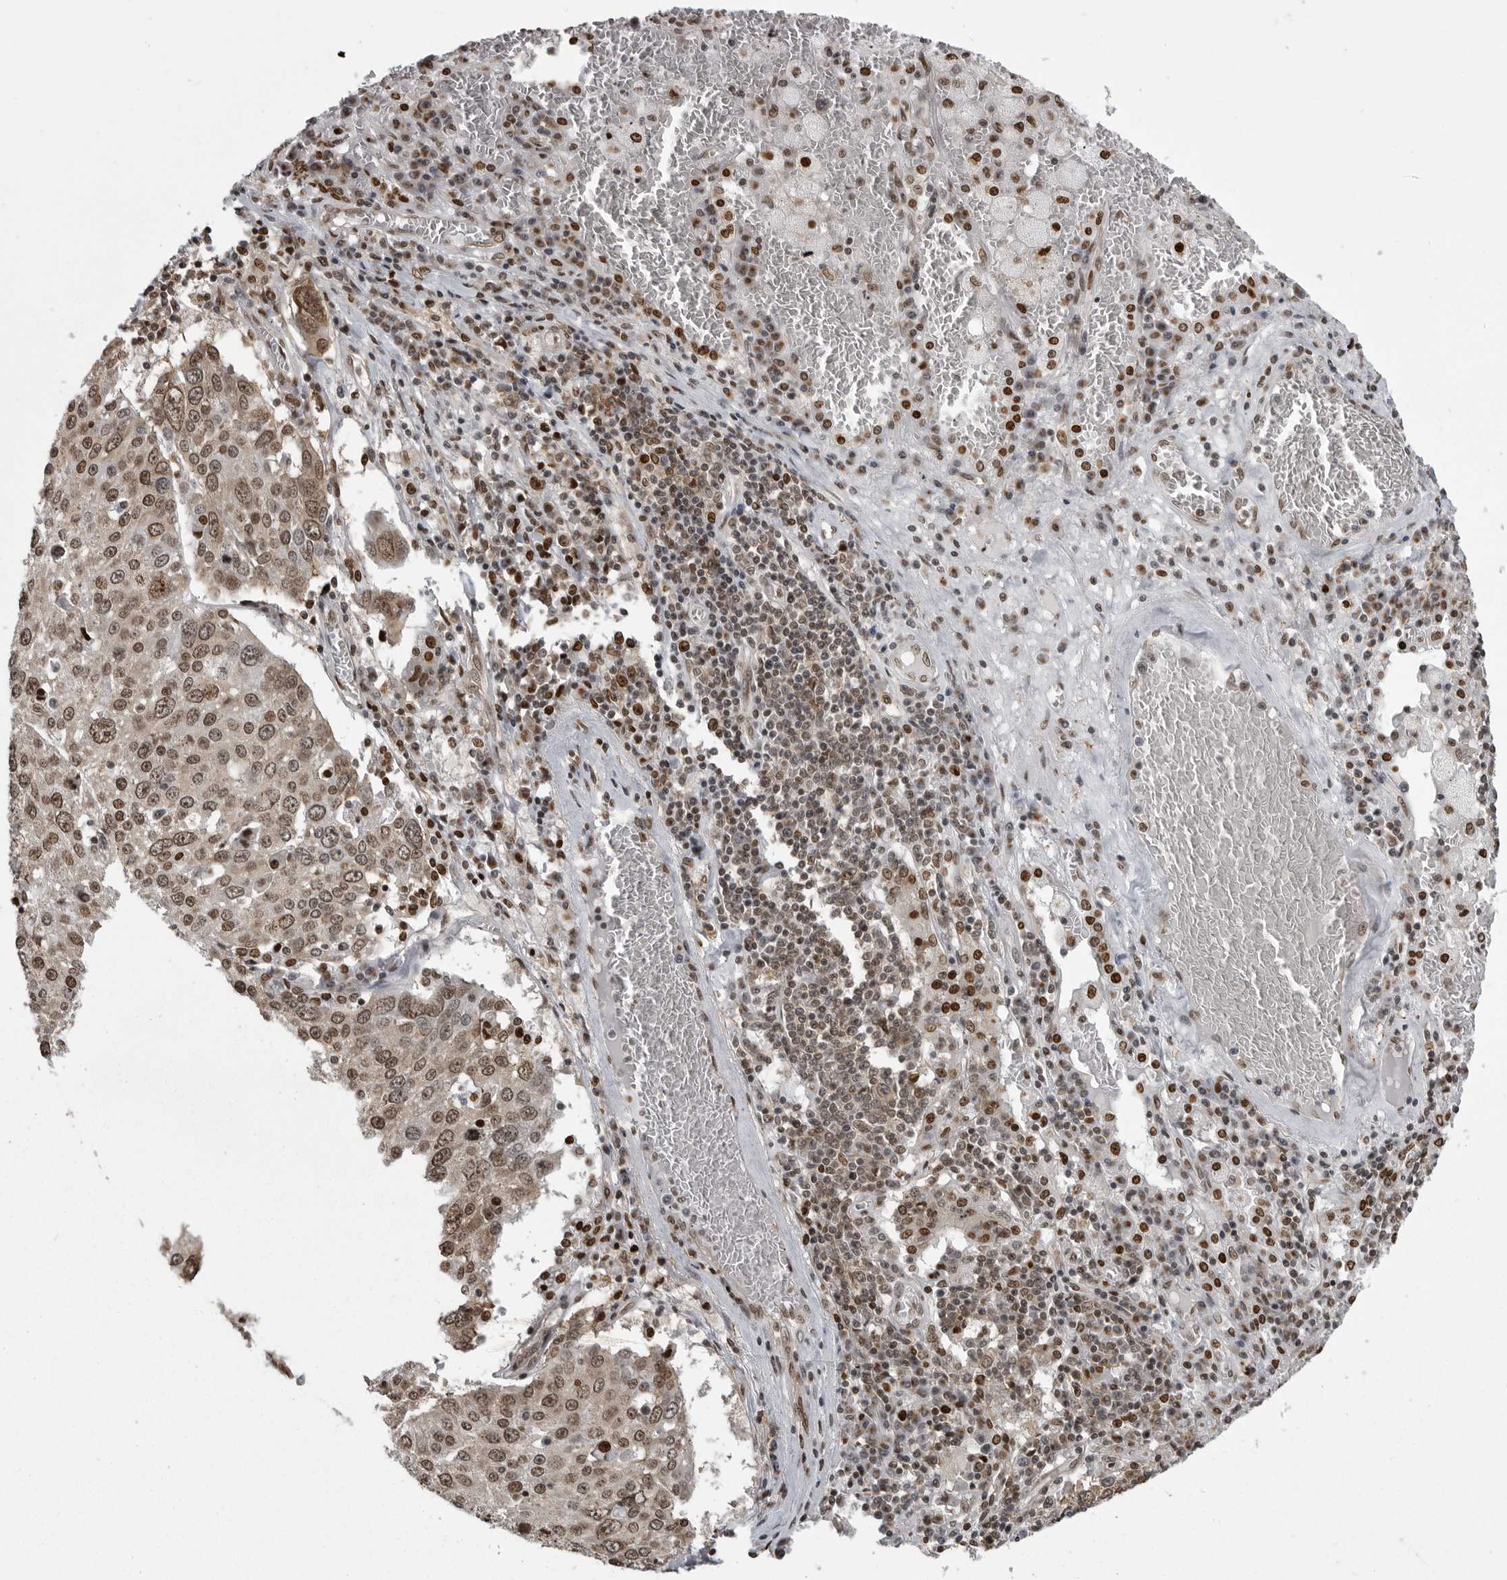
{"staining": {"intensity": "moderate", "quantity": ">75%", "location": "nuclear"}, "tissue": "lung cancer", "cell_type": "Tumor cells", "image_type": "cancer", "snomed": [{"axis": "morphology", "description": "Squamous cell carcinoma, NOS"}, {"axis": "topography", "description": "Lung"}], "caption": "IHC (DAB (3,3'-diaminobenzidine)) staining of lung squamous cell carcinoma exhibits moderate nuclear protein positivity in about >75% of tumor cells.", "gene": "YAF2", "patient": {"sex": "male", "age": 65}}